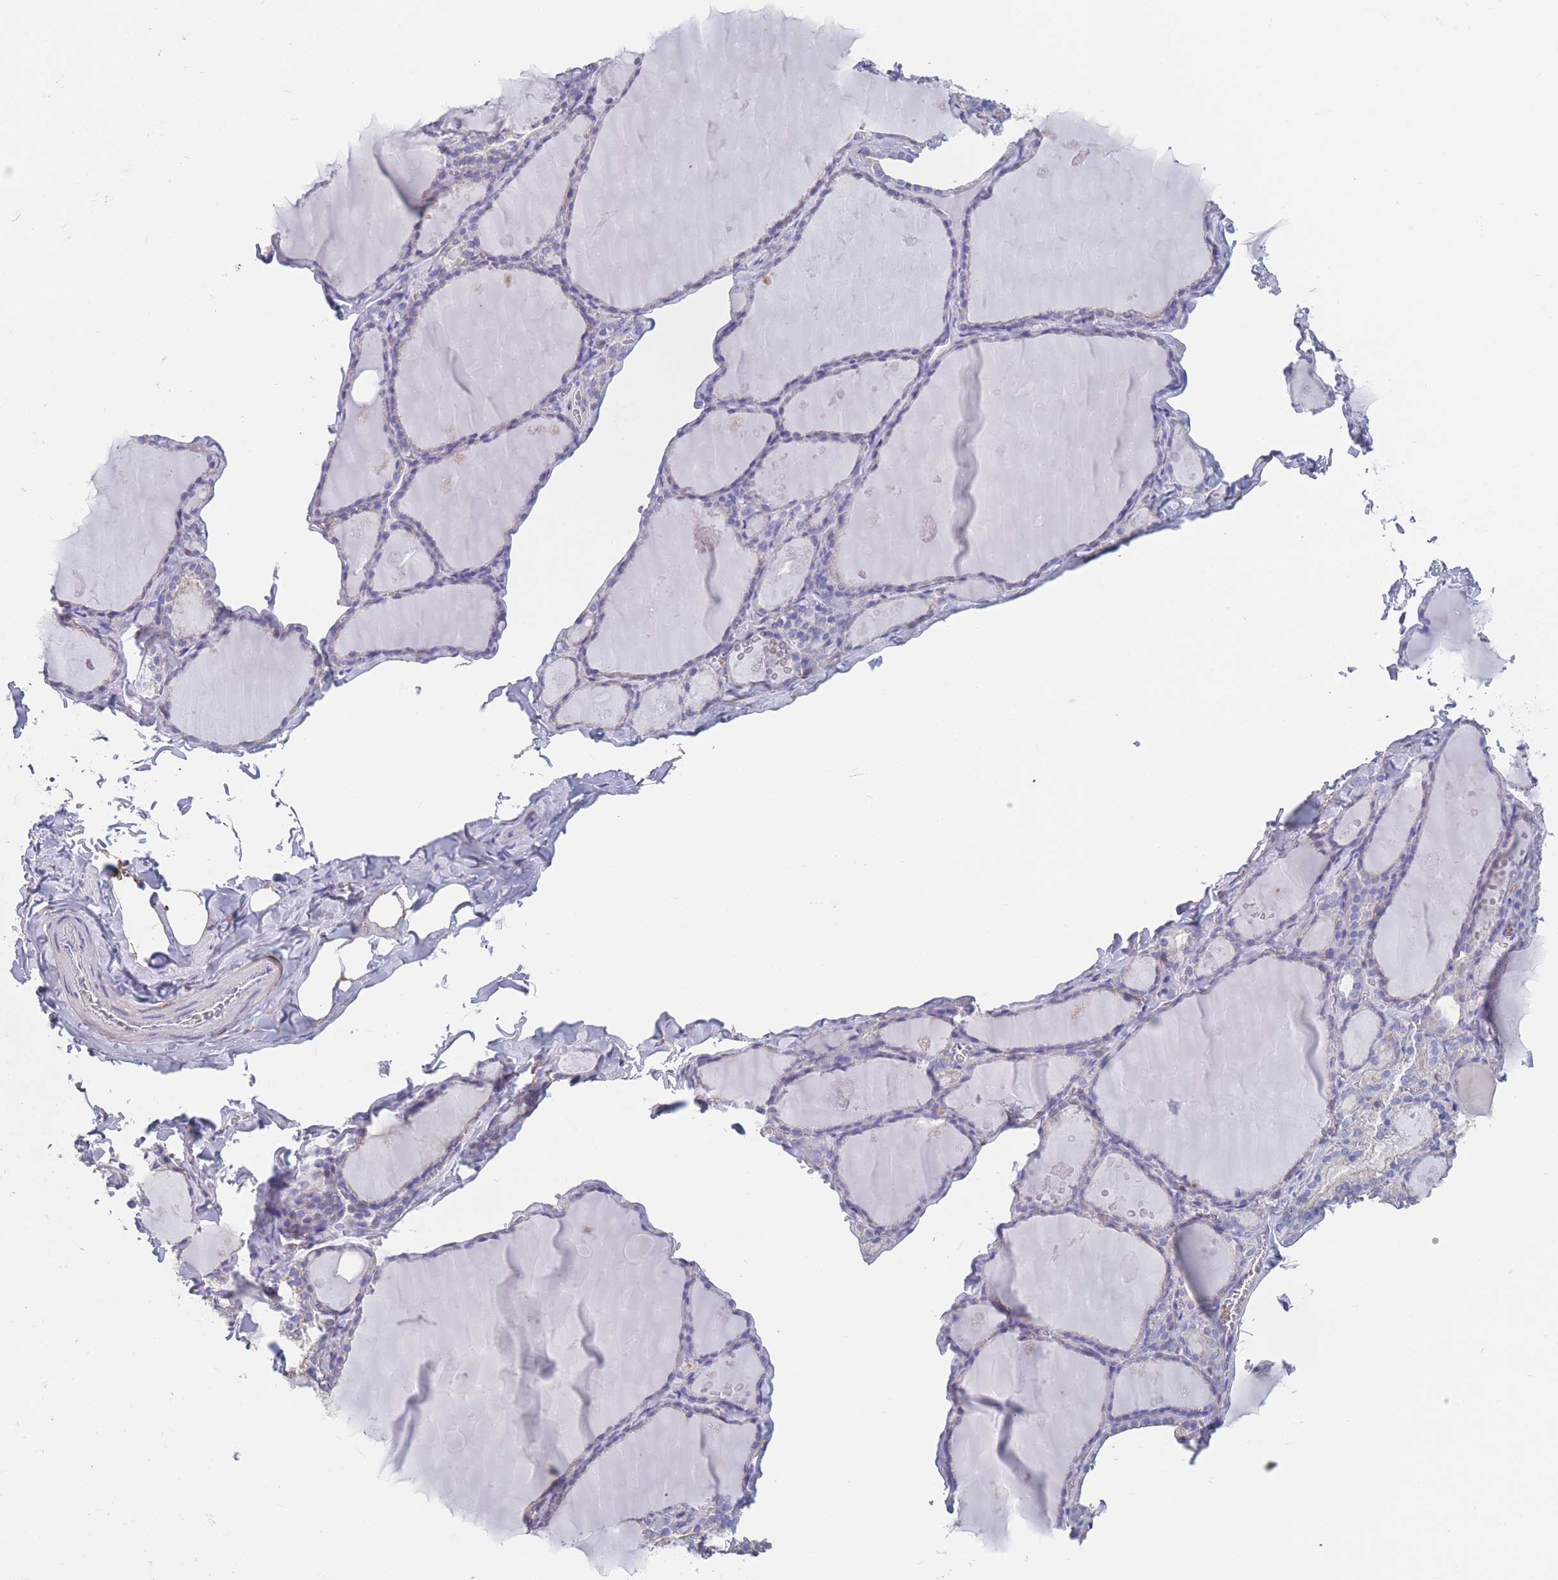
{"staining": {"intensity": "moderate", "quantity": "<25%", "location": "cytoplasmic/membranous"}, "tissue": "thyroid gland", "cell_type": "Glandular cells", "image_type": "normal", "snomed": [{"axis": "morphology", "description": "Normal tissue, NOS"}, {"axis": "topography", "description": "Thyroid gland"}], "caption": "Benign thyroid gland was stained to show a protein in brown. There is low levels of moderate cytoplasmic/membranous staining in approximately <25% of glandular cells.", "gene": "ADH1A", "patient": {"sex": "male", "age": 56}}